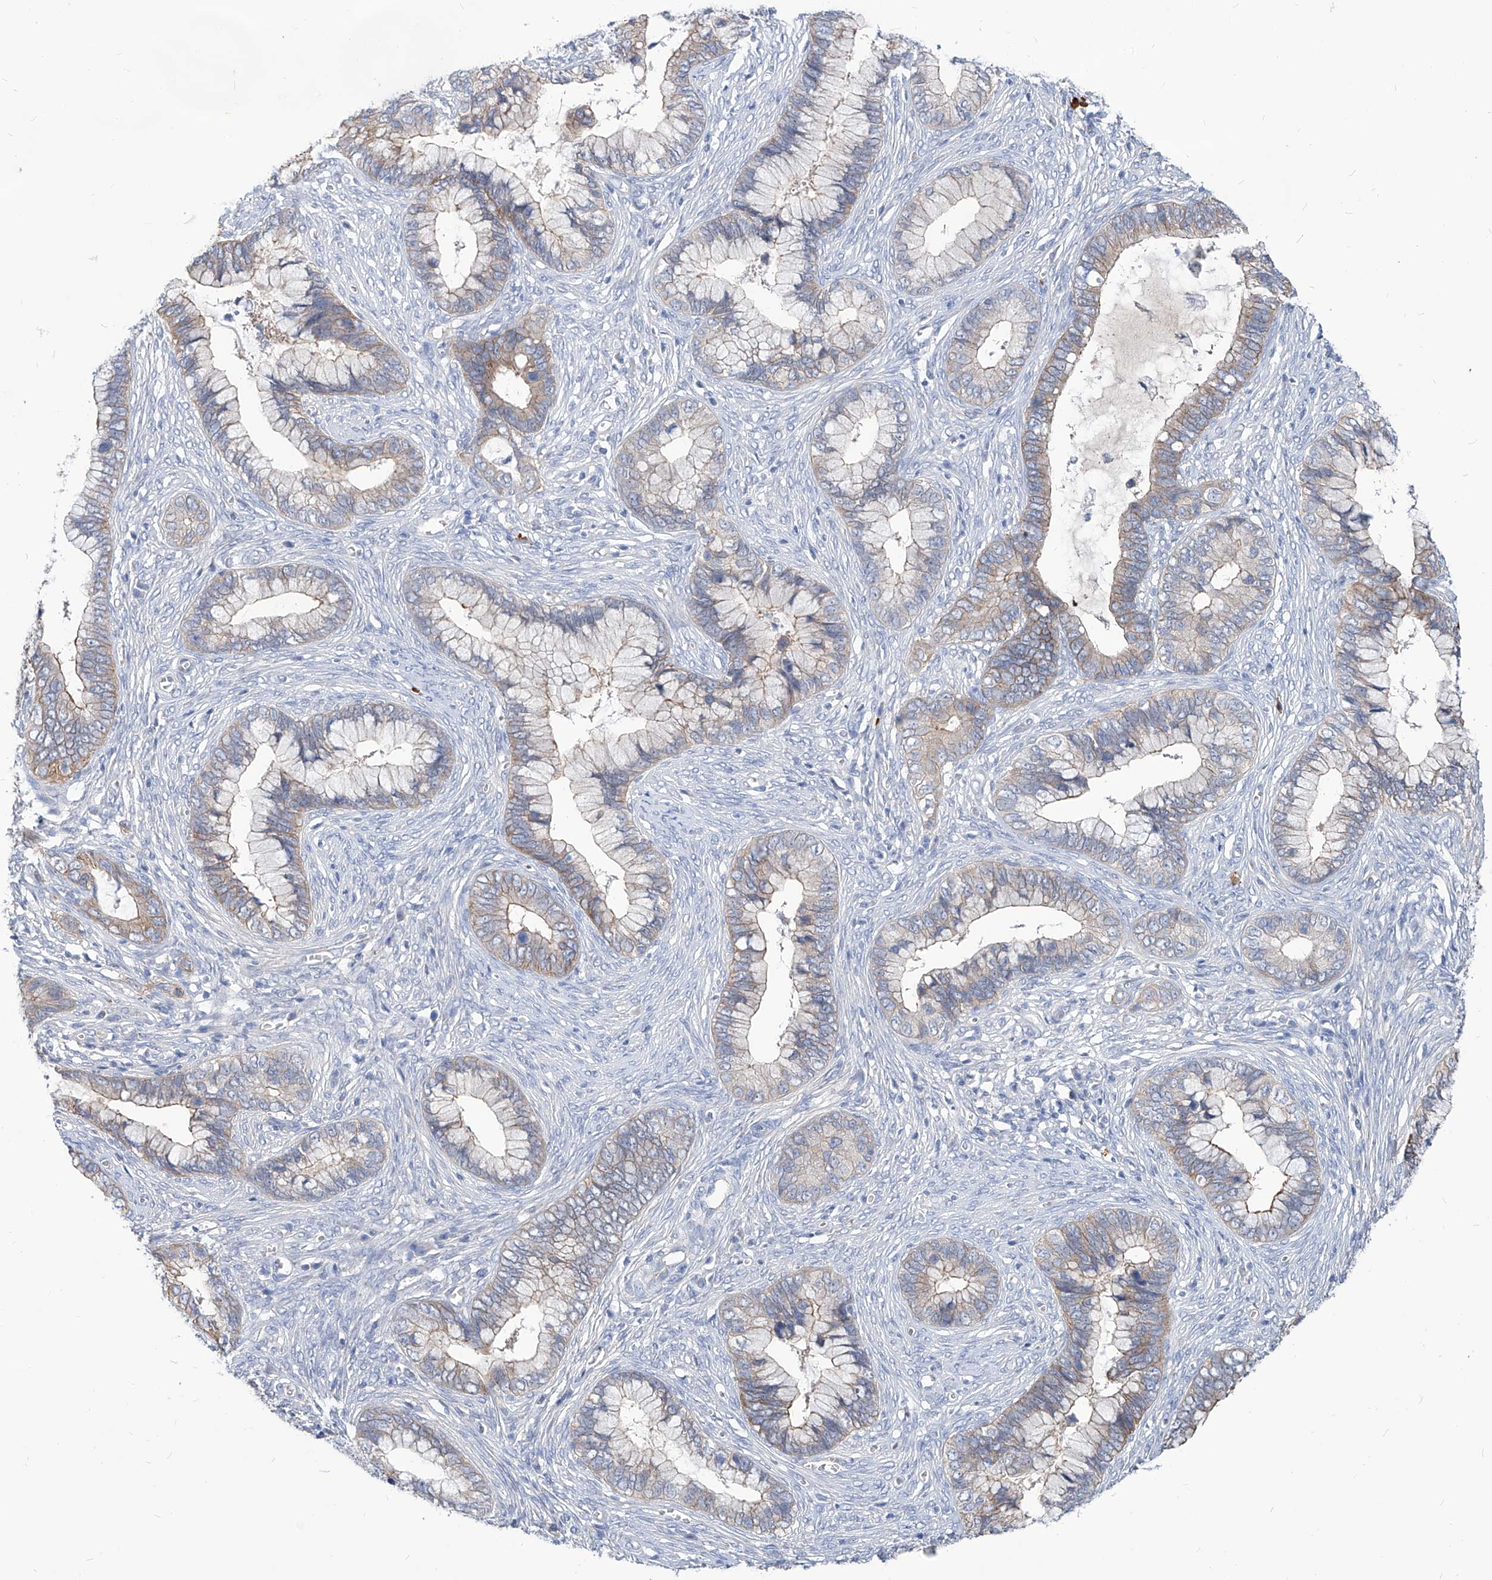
{"staining": {"intensity": "moderate", "quantity": "<25%", "location": "cytoplasmic/membranous"}, "tissue": "cervical cancer", "cell_type": "Tumor cells", "image_type": "cancer", "snomed": [{"axis": "morphology", "description": "Adenocarcinoma, NOS"}, {"axis": "topography", "description": "Cervix"}], "caption": "This is a photomicrograph of immunohistochemistry staining of cervical cancer (adenocarcinoma), which shows moderate positivity in the cytoplasmic/membranous of tumor cells.", "gene": "AKAP10", "patient": {"sex": "female", "age": 44}}